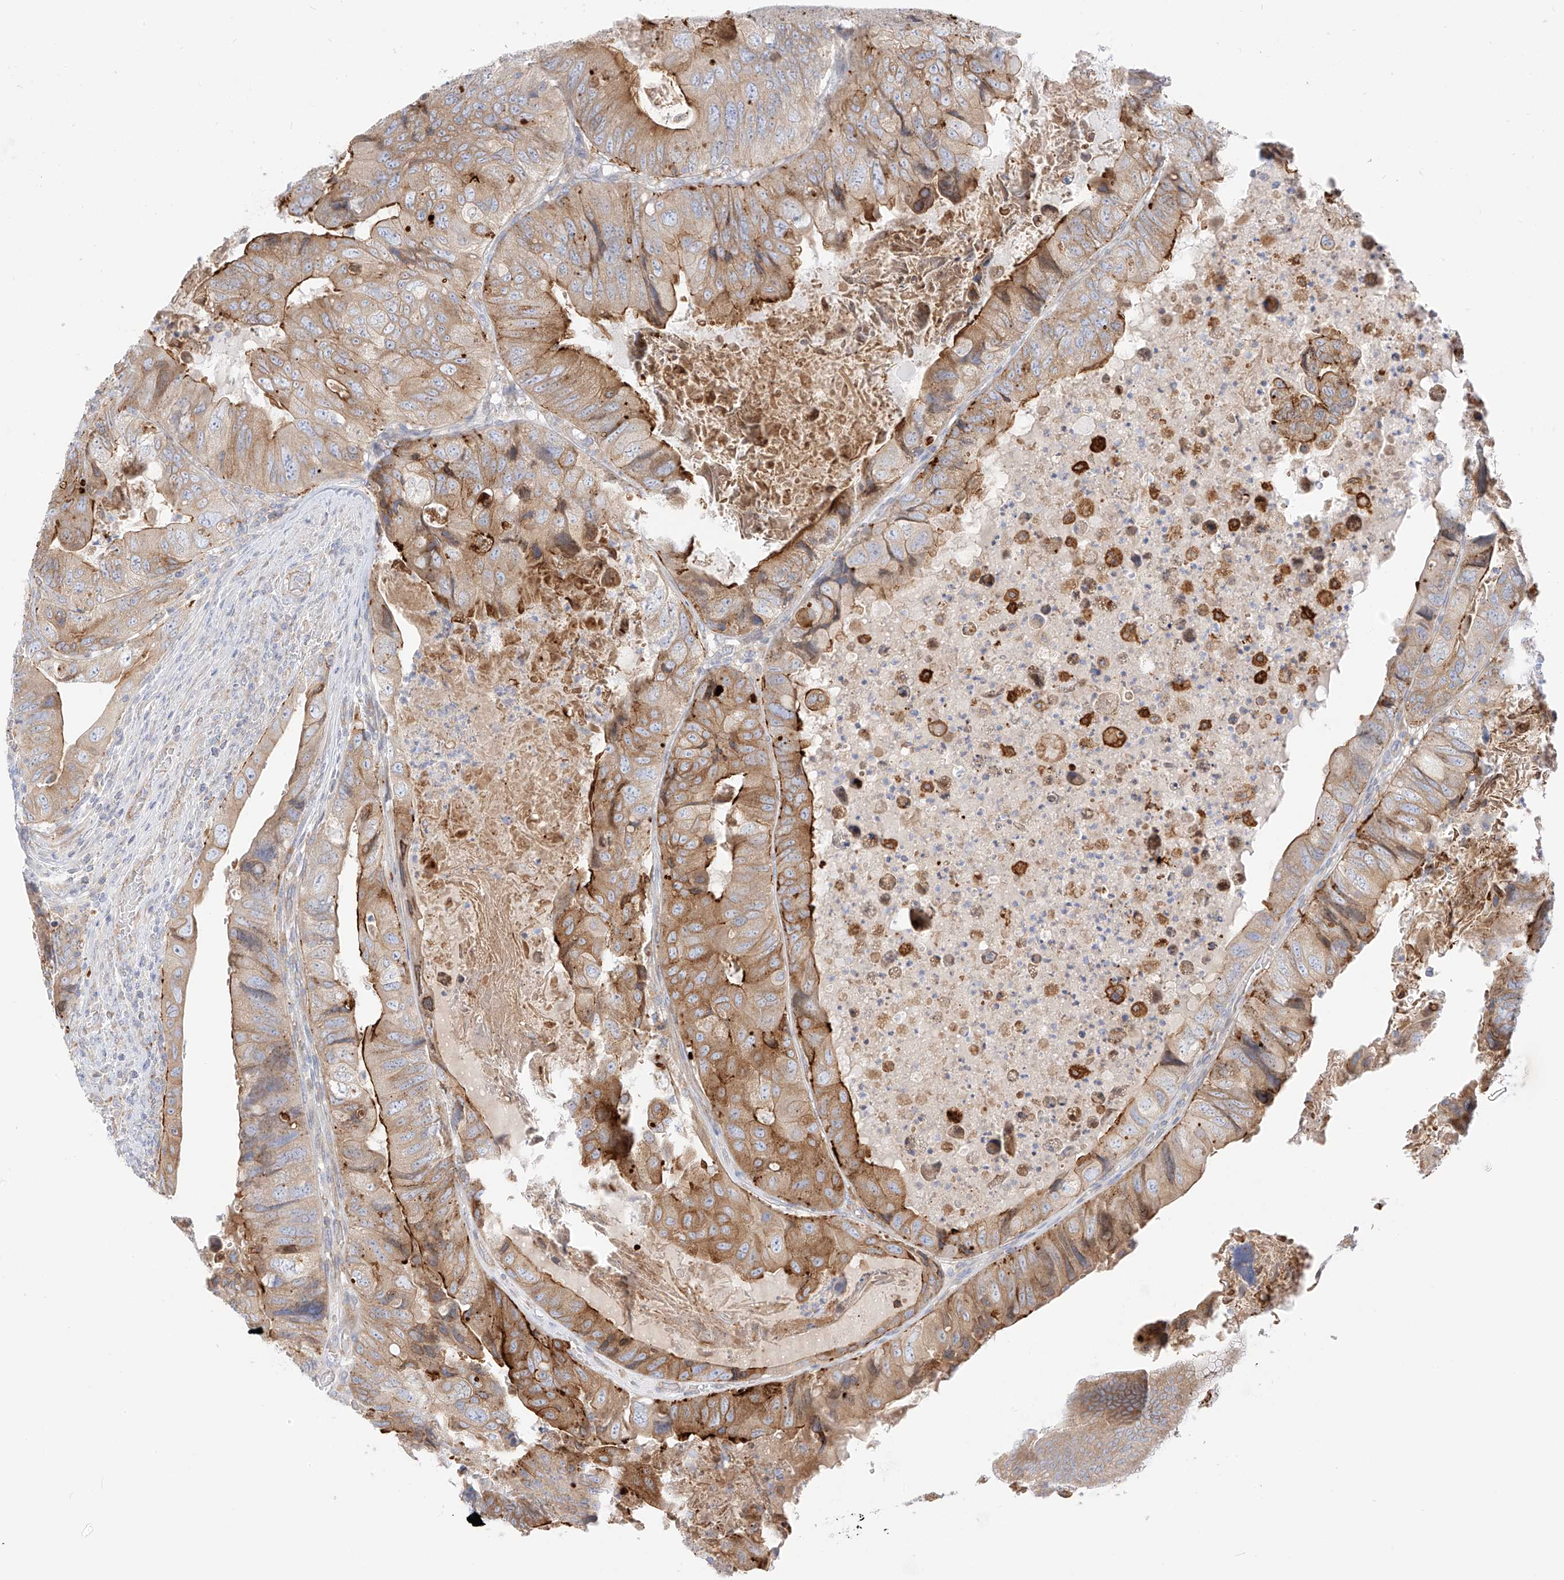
{"staining": {"intensity": "moderate", "quantity": ">75%", "location": "cytoplasmic/membranous"}, "tissue": "colorectal cancer", "cell_type": "Tumor cells", "image_type": "cancer", "snomed": [{"axis": "morphology", "description": "Adenocarcinoma, NOS"}, {"axis": "topography", "description": "Rectum"}], "caption": "DAB immunohistochemical staining of colorectal adenocarcinoma displays moderate cytoplasmic/membranous protein expression in approximately >75% of tumor cells.", "gene": "PCYOX1", "patient": {"sex": "male", "age": 63}}